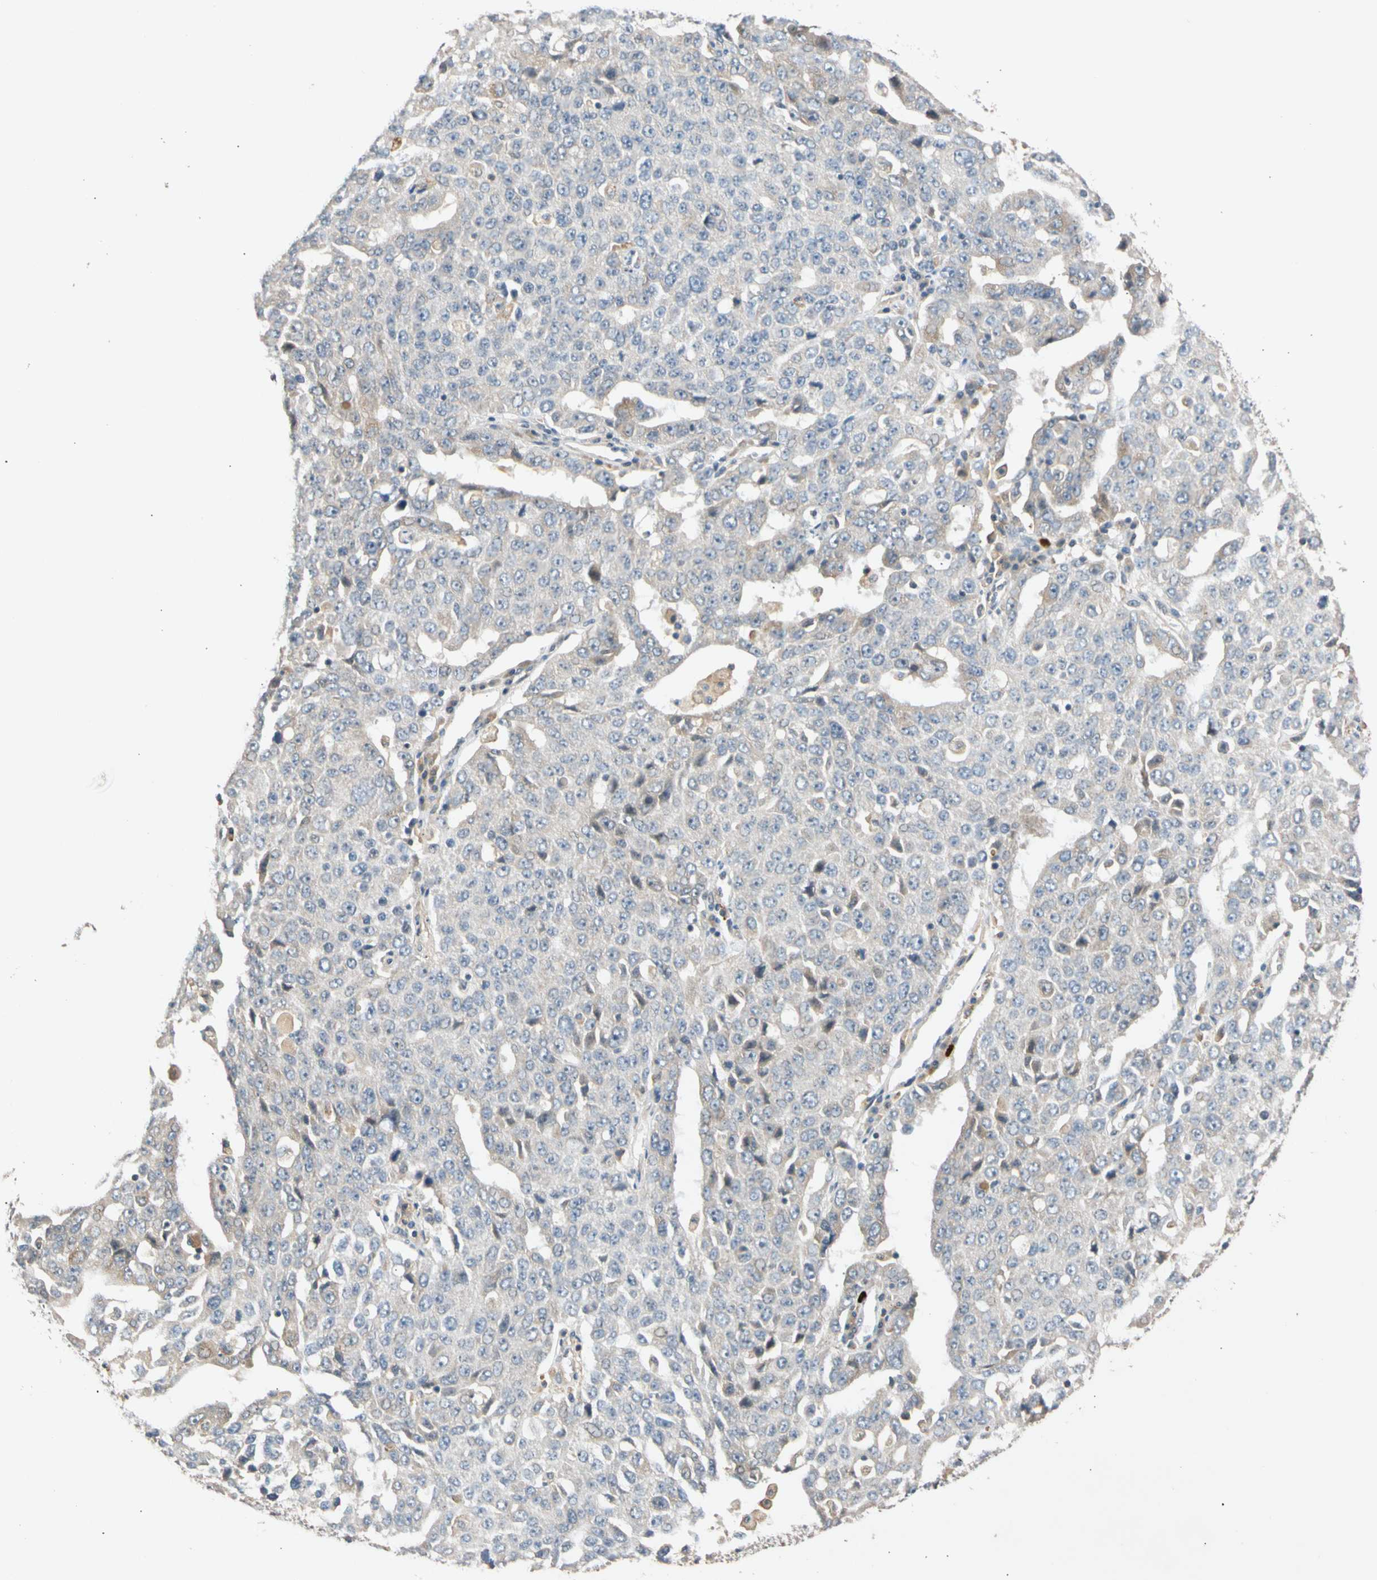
{"staining": {"intensity": "negative", "quantity": "none", "location": "none"}, "tissue": "ovarian cancer", "cell_type": "Tumor cells", "image_type": "cancer", "snomed": [{"axis": "morphology", "description": "Carcinoma, endometroid"}, {"axis": "topography", "description": "Ovary"}], "caption": "A high-resolution micrograph shows immunohistochemistry (IHC) staining of ovarian endometroid carcinoma, which shows no significant positivity in tumor cells.", "gene": "CNST", "patient": {"sex": "female", "age": 62}}